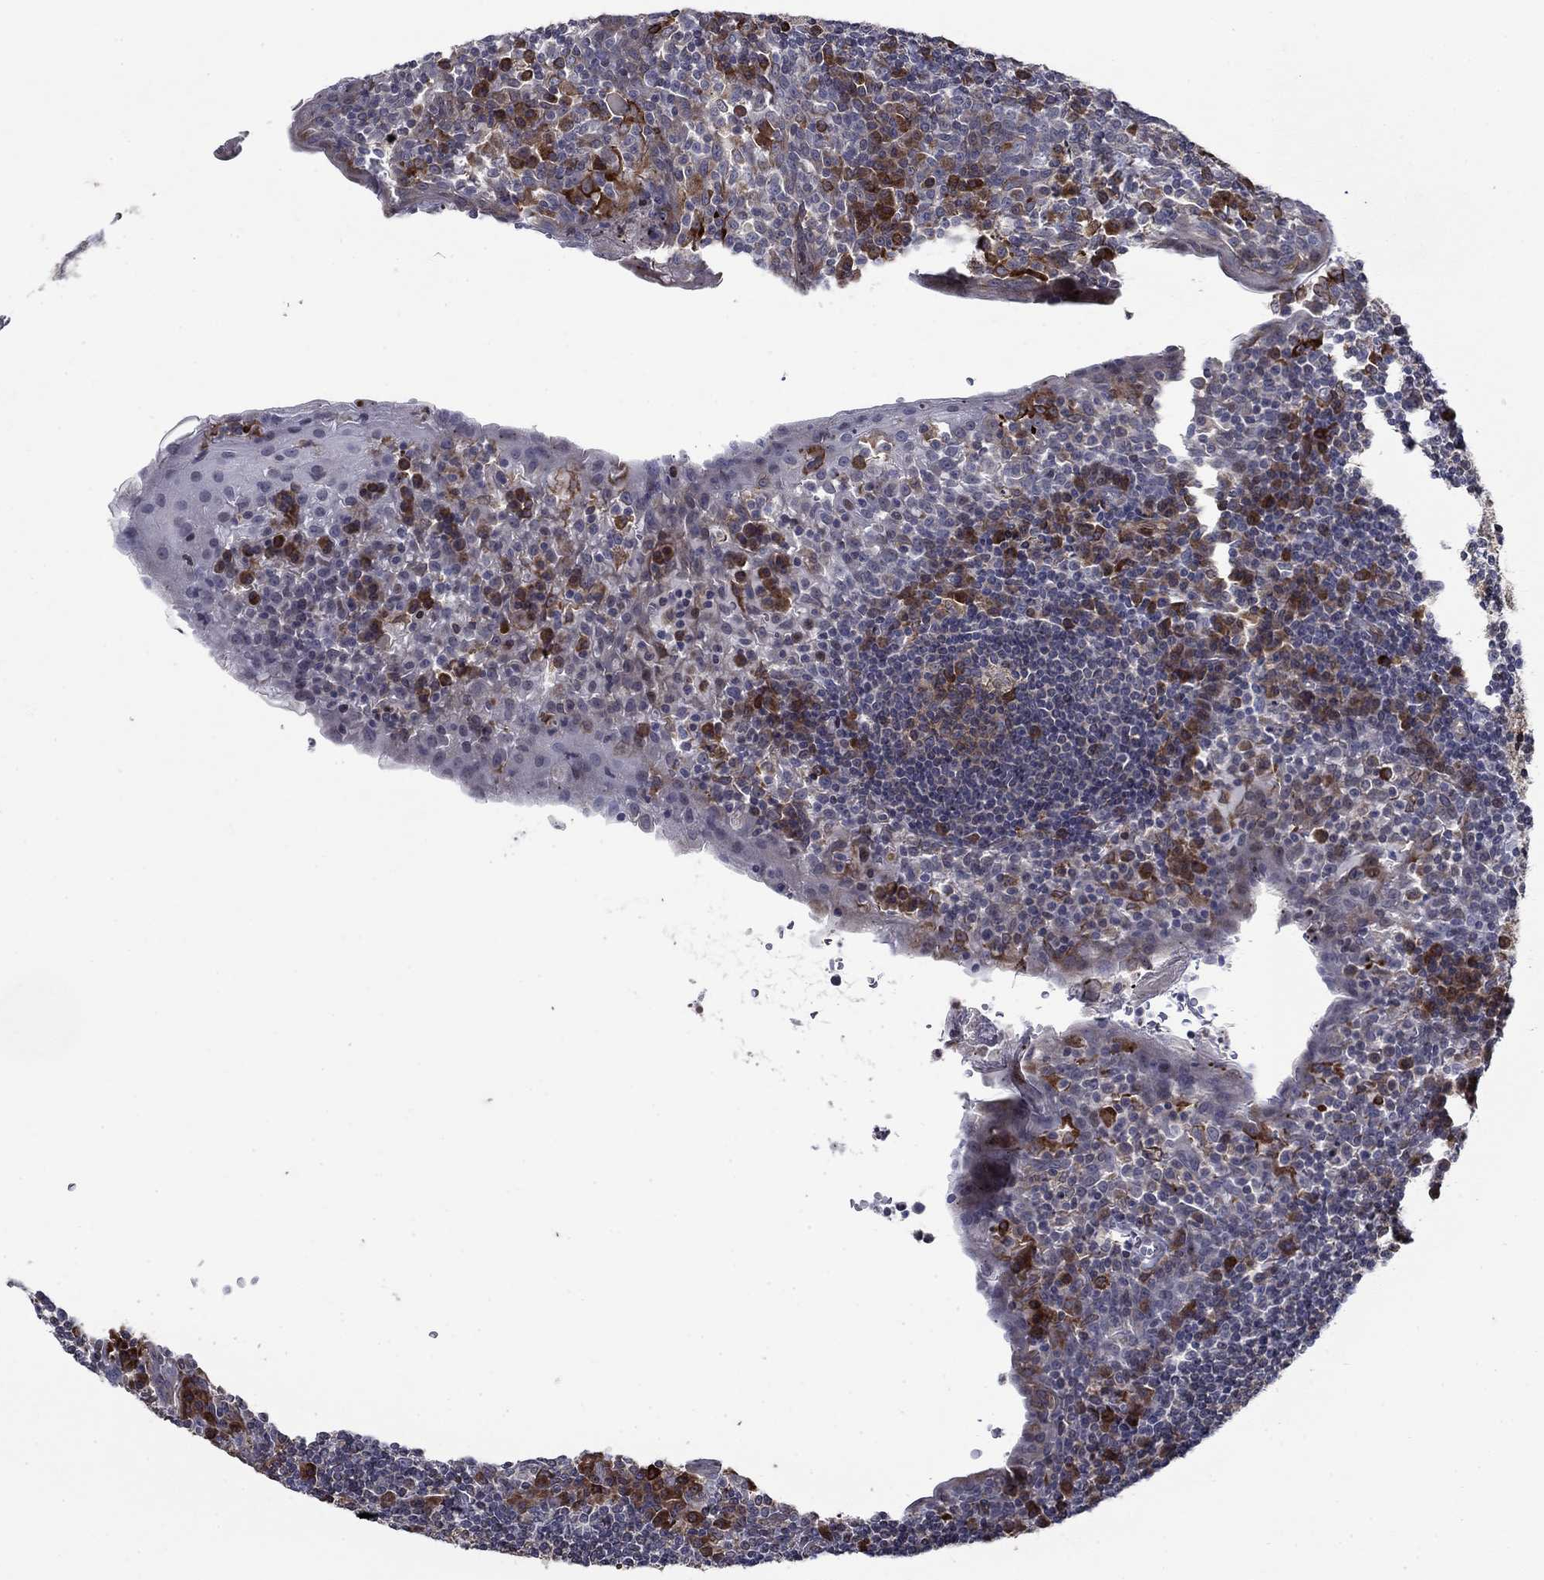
{"staining": {"intensity": "strong", "quantity": "25%-75%", "location": "cytoplasmic/membranous"}, "tissue": "tonsil", "cell_type": "Germinal center cells", "image_type": "normal", "snomed": [{"axis": "morphology", "description": "Normal tissue, NOS"}, {"axis": "topography", "description": "Tonsil"}], "caption": "This photomicrograph demonstrates benign tonsil stained with immunohistochemistry to label a protein in brown. The cytoplasmic/membranous of germinal center cells show strong positivity for the protein. Nuclei are counter-stained blue.", "gene": "DHRS7", "patient": {"sex": "female", "age": 13}}